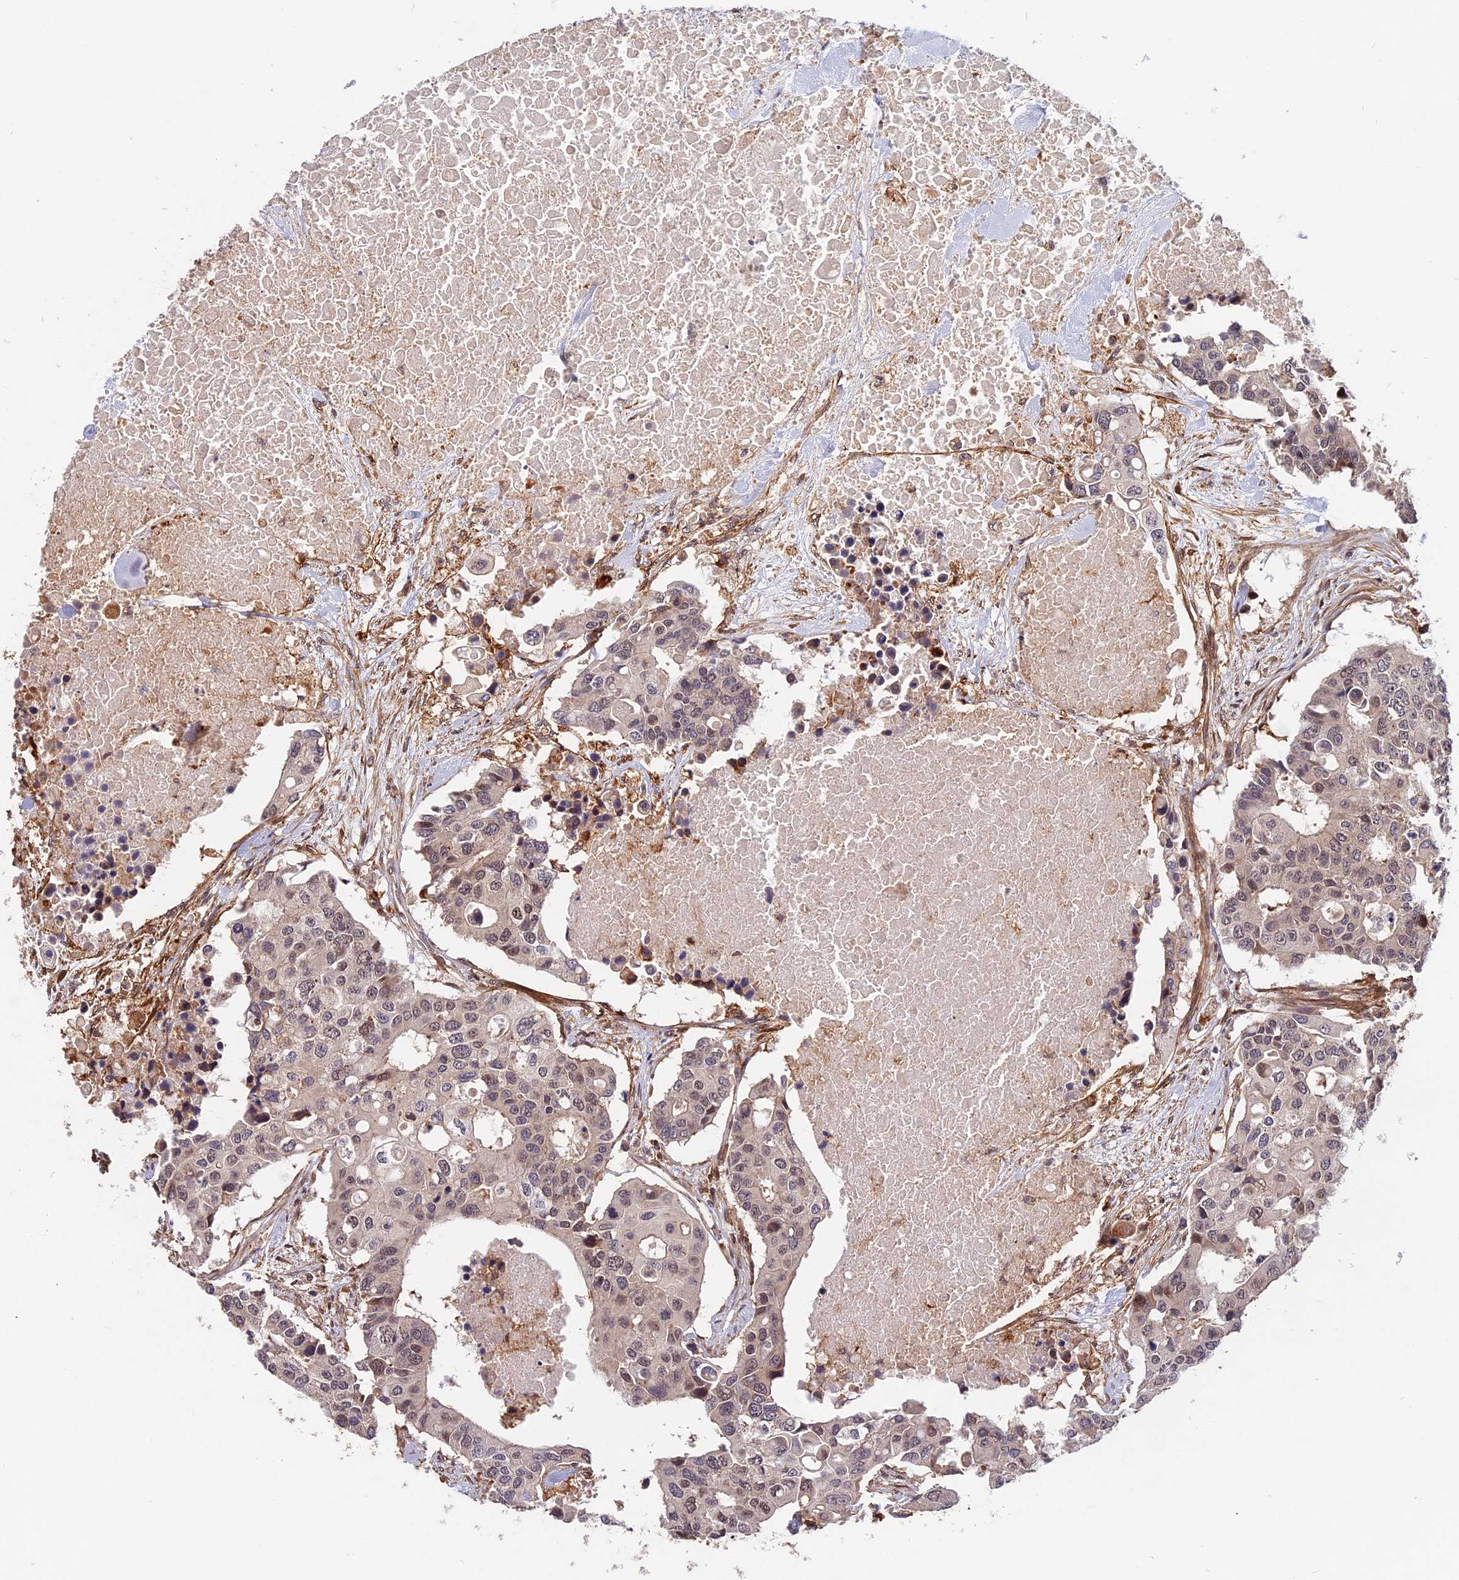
{"staining": {"intensity": "weak", "quantity": "25%-75%", "location": "nuclear"}, "tissue": "colorectal cancer", "cell_type": "Tumor cells", "image_type": "cancer", "snomed": [{"axis": "morphology", "description": "Adenocarcinoma, NOS"}, {"axis": "topography", "description": "Colon"}], "caption": "There is low levels of weak nuclear staining in tumor cells of colorectal adenocarcinoma, as demonstrated by immunohistochemical staining (brown color).", "gene": "SPG11", "patient": {"sex": "male", "age": 77}}